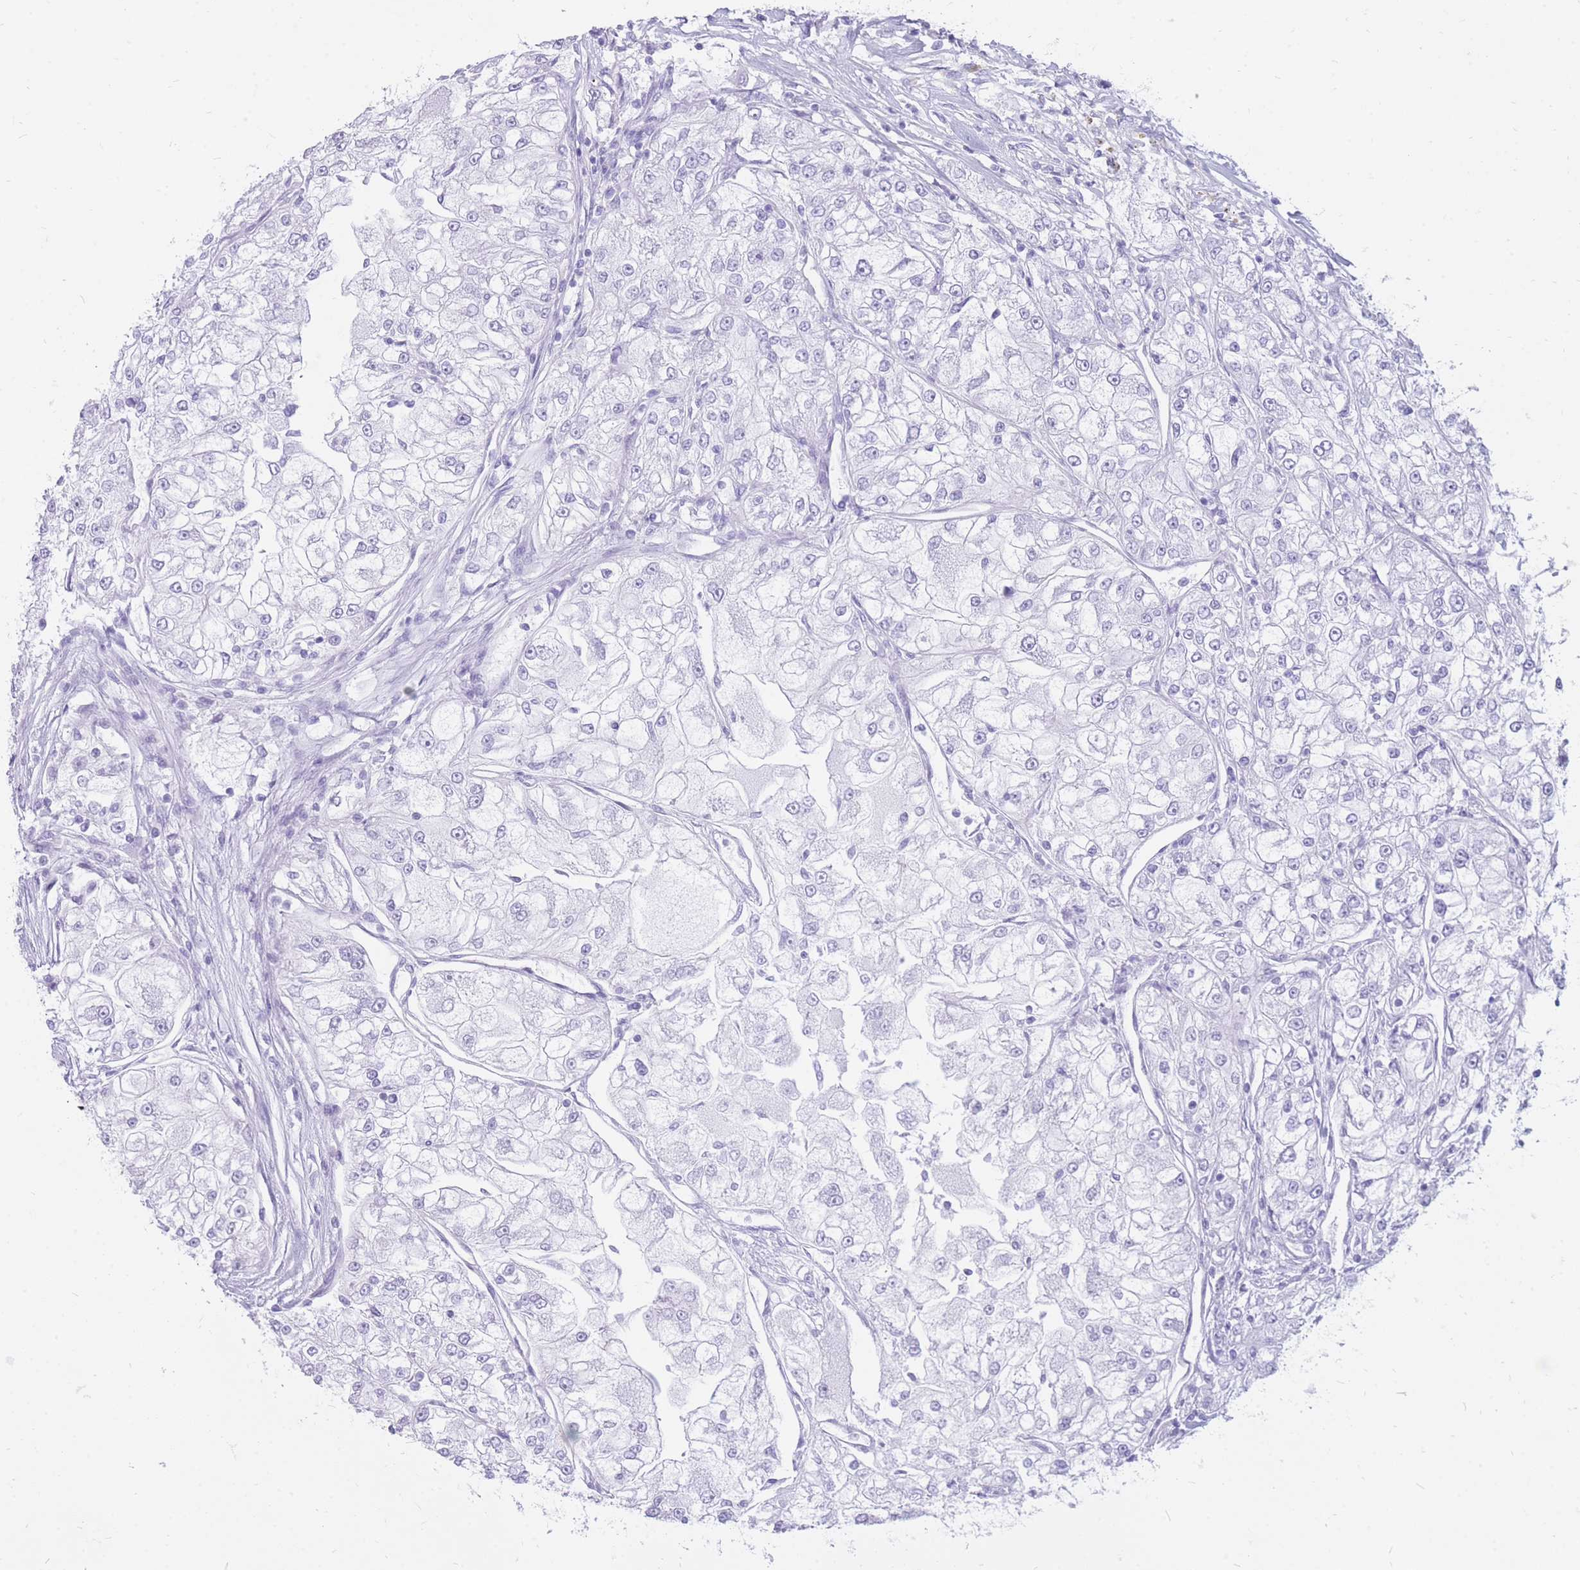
{"staining": {"intensity": "negative", "quantity": "none", "location": "none"}, "tissue": "renal cancer", "cell_type": "Tumor cells", "image_type": "cancer", "snomed": [{"axis": "morphology", "description": "Adenocarcinoma, NOS"}, {"axis": "topography", "description": "Kidney"}], "caption": "A photomicrograph of renal cancer (adenocarcinoma) stained for a protein reveals no brown staining in tumor cells. (DAB (3,3'-diaminobenzidine) immunohistochemistry (IHC) with hematoxylin counter stain).", "gene": "CYP21A2", "patient": {"sex": "female", "age": 72}}